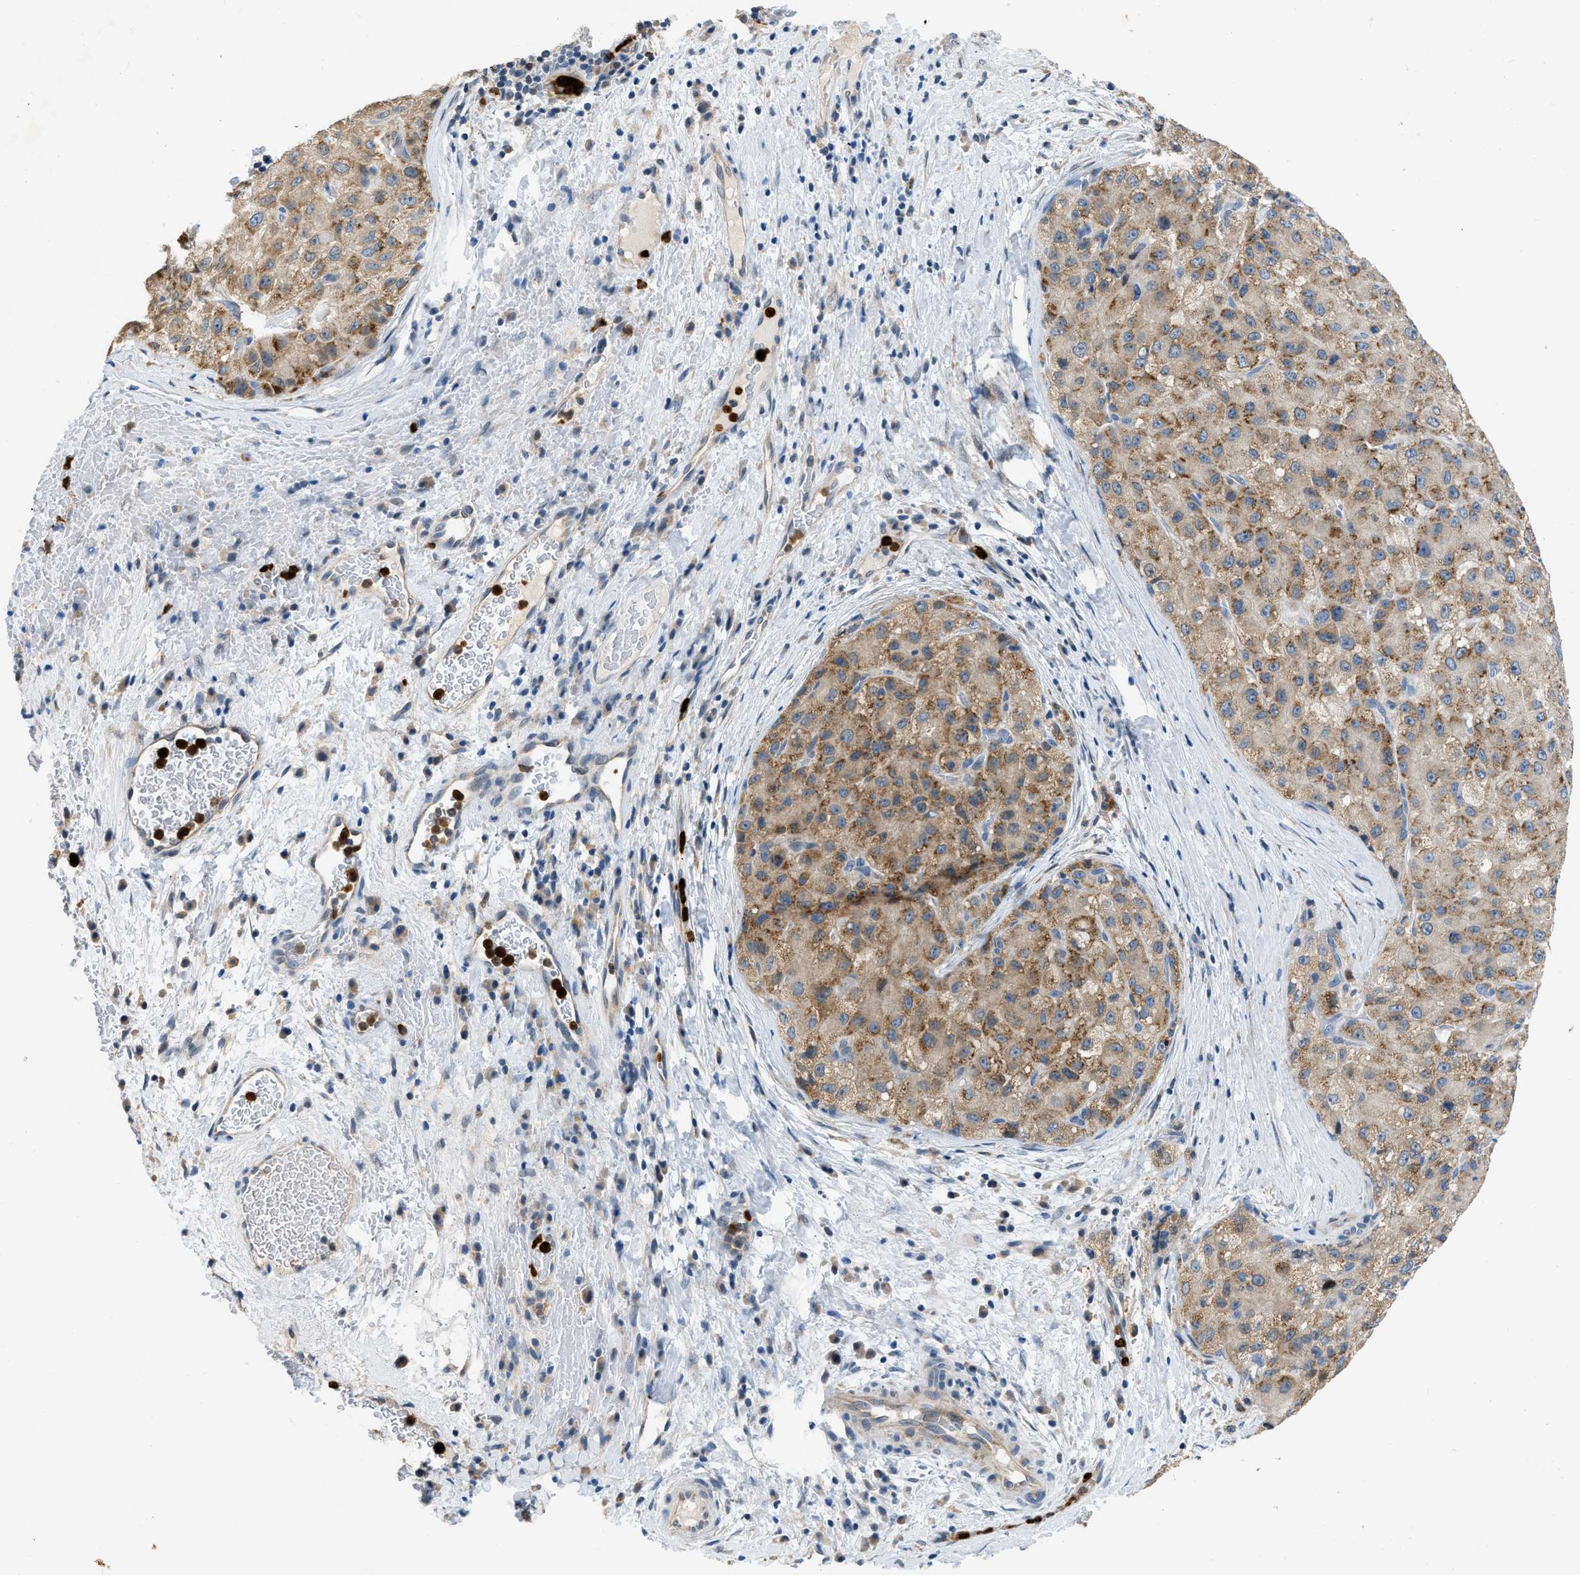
{"staining": {"intensity": "weak", "quantity": ">75%", "location": "cytoplasmic/membranous"}, "tissue": "liver cancer", "cell_type": "Tumor cells", "image_type": "cancer", "snomed": [{"axis": "morphology", "description": "Carcinoma, Hepatocellular, NOS"}, {"axis": "topography", "description": "Liver"}], "caption": "Immunohistochemical staining of human liver cancer reveals low levels of weak cytoplasmic/membranous protein expression in approximately >75% of tumor cells.", "gene": "TOMM34", "patient": {"sex": "male", "age": 80}}